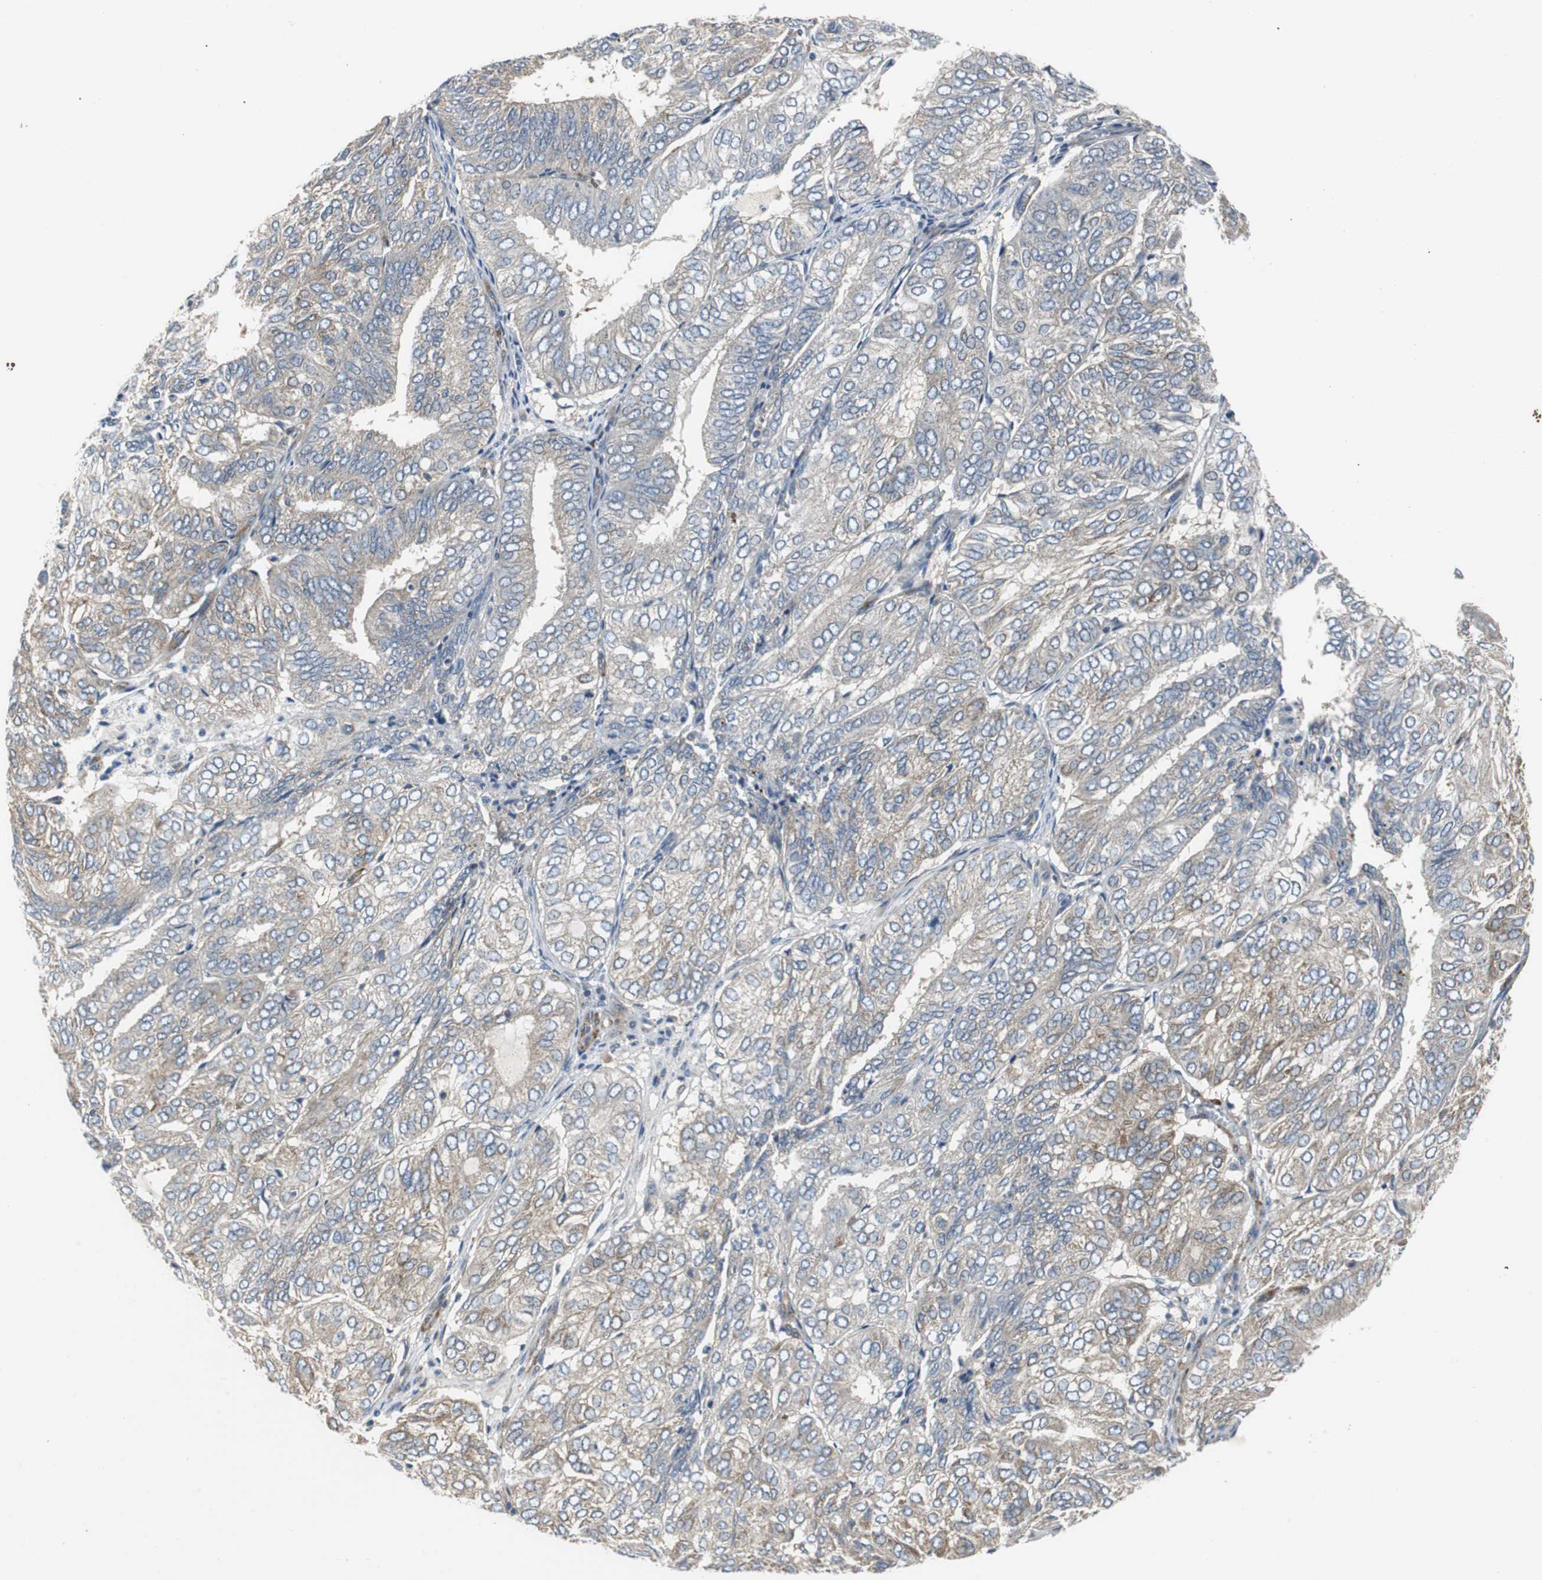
{"staining": {"intensity": "weak", "quantity": ">75%", "location": "cytoplasmic/membranous"}, "tissue": "endometrial cancer", "cell_type": "Tumor cells", "image_type": "cancer", "snomed": [{"axis": "morphology", "description": "Adenocarcinoma, NOS"}, {"axis": "topography", "description": "Uterus"}], "caption": "DAB (3,3'-diaminobenzidine) immunohistochemical staining of adenocarcinoma (endometrial) reveals weak cytoplasmic/membranous protein expression in about >75% of tumor cells. The staining is performed using DAB (3,3'-diaminobenzidine) brown chromogen to label protein expression. The nuclei are counter-stained blue using hematoxylin.", "gene": "ISCU", "patient": {"sex": "female", "age": 60}}